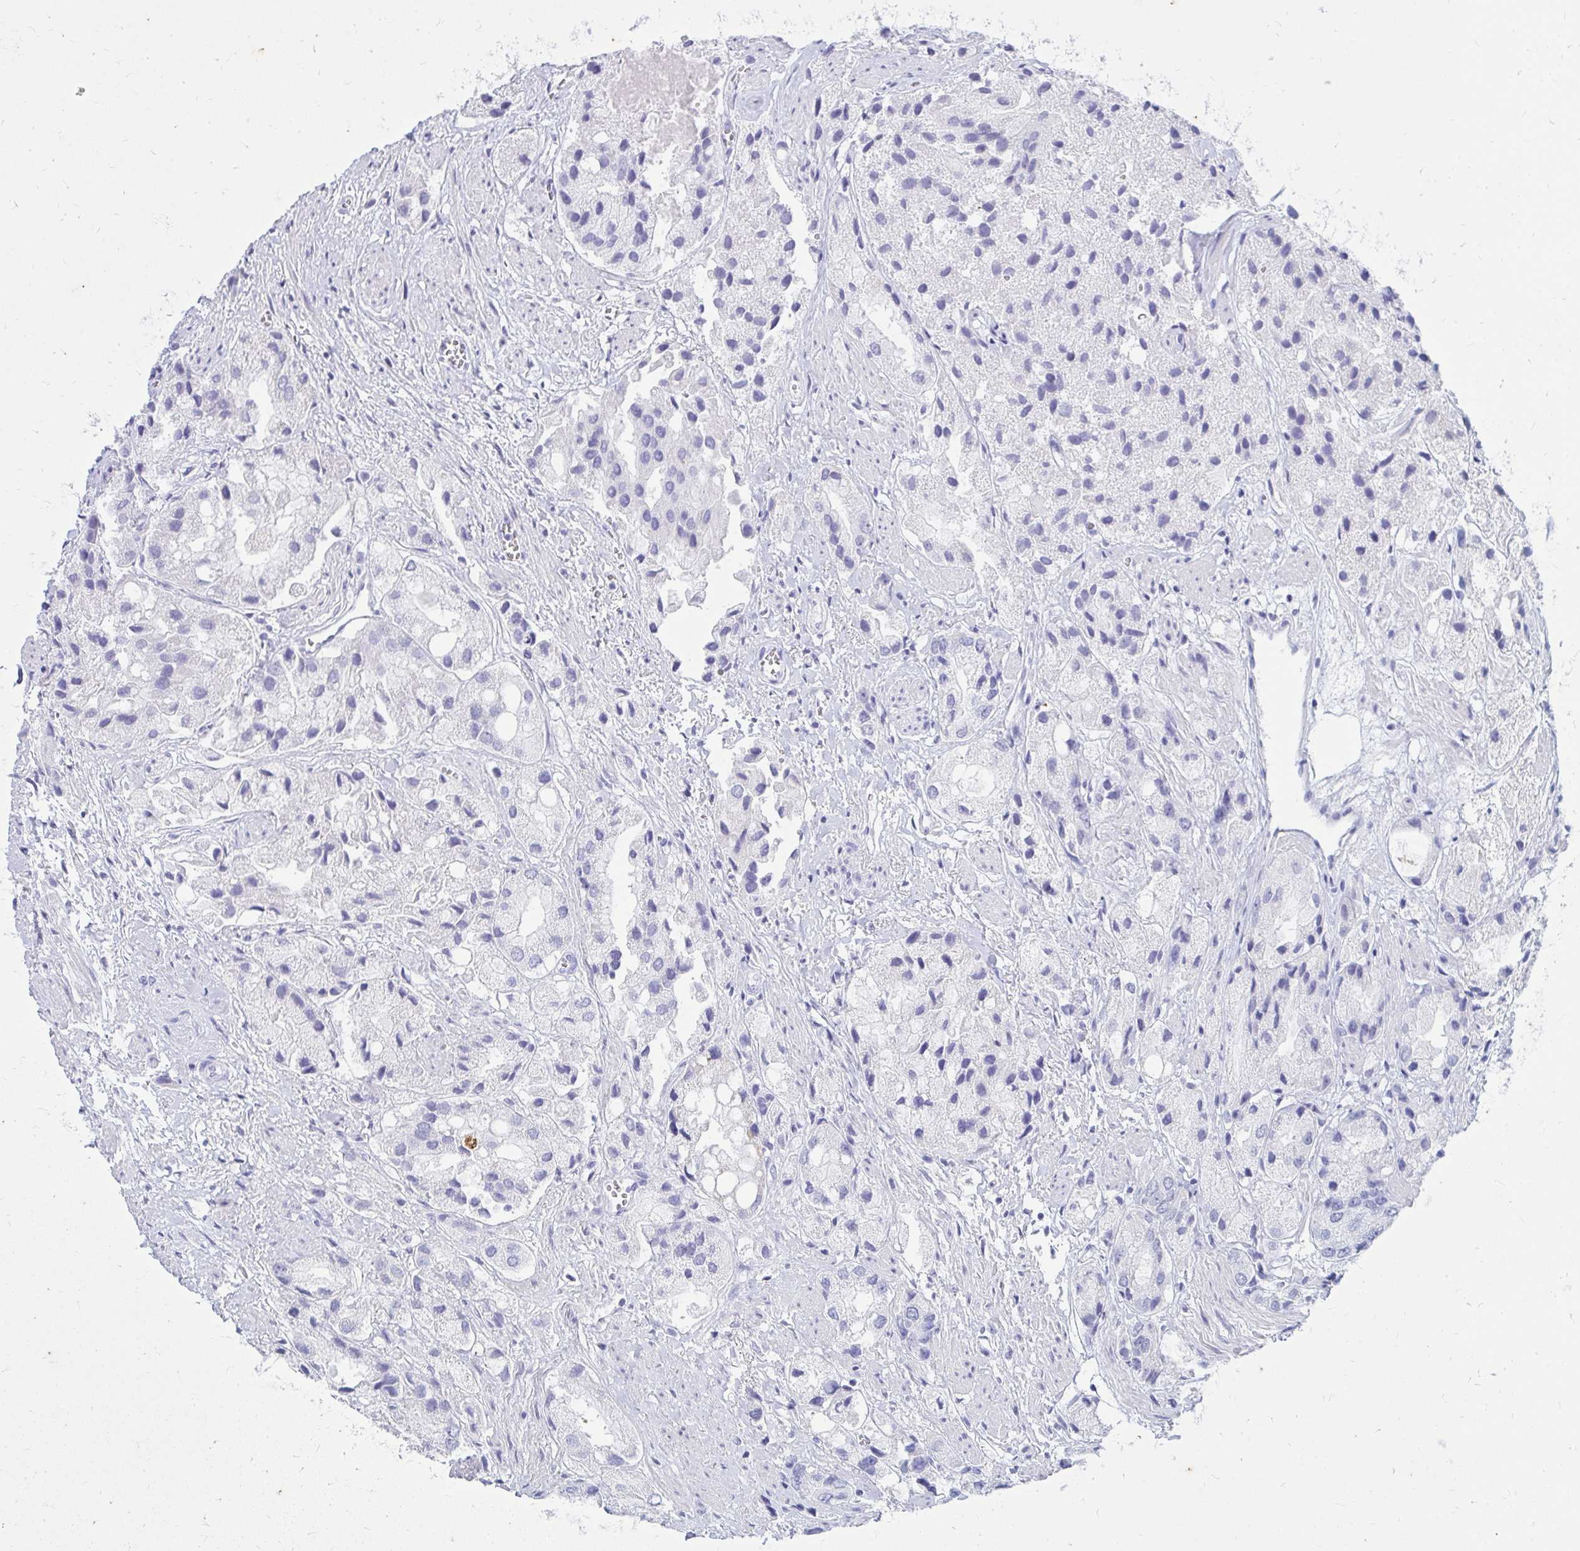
{"staining": {"intensity": "negative", "quantity": "none", "location": "none"}, "tissue": "prostate cancer", "cell_type": "Tumor cells", "image_type": "cancer", "snomed": [{"axis": "morphology", "description": "Adenocarcinoma, Low grade"}, {"axis": "topography", "description": "Prostate"}], "caption": "This is a photomicrograph of immunohistochemistry staining of prostate cancer (adenocarcinoma (low-grade)), which shows no expression in tumor cells. The staining is performed using DAB (3,3'-diaminobenzidine) brown chromogen with nuclei counter-stained in using hematoxylin.", "gene": "NANOGNB", "patient": {"sex": "male", "age": 69}}